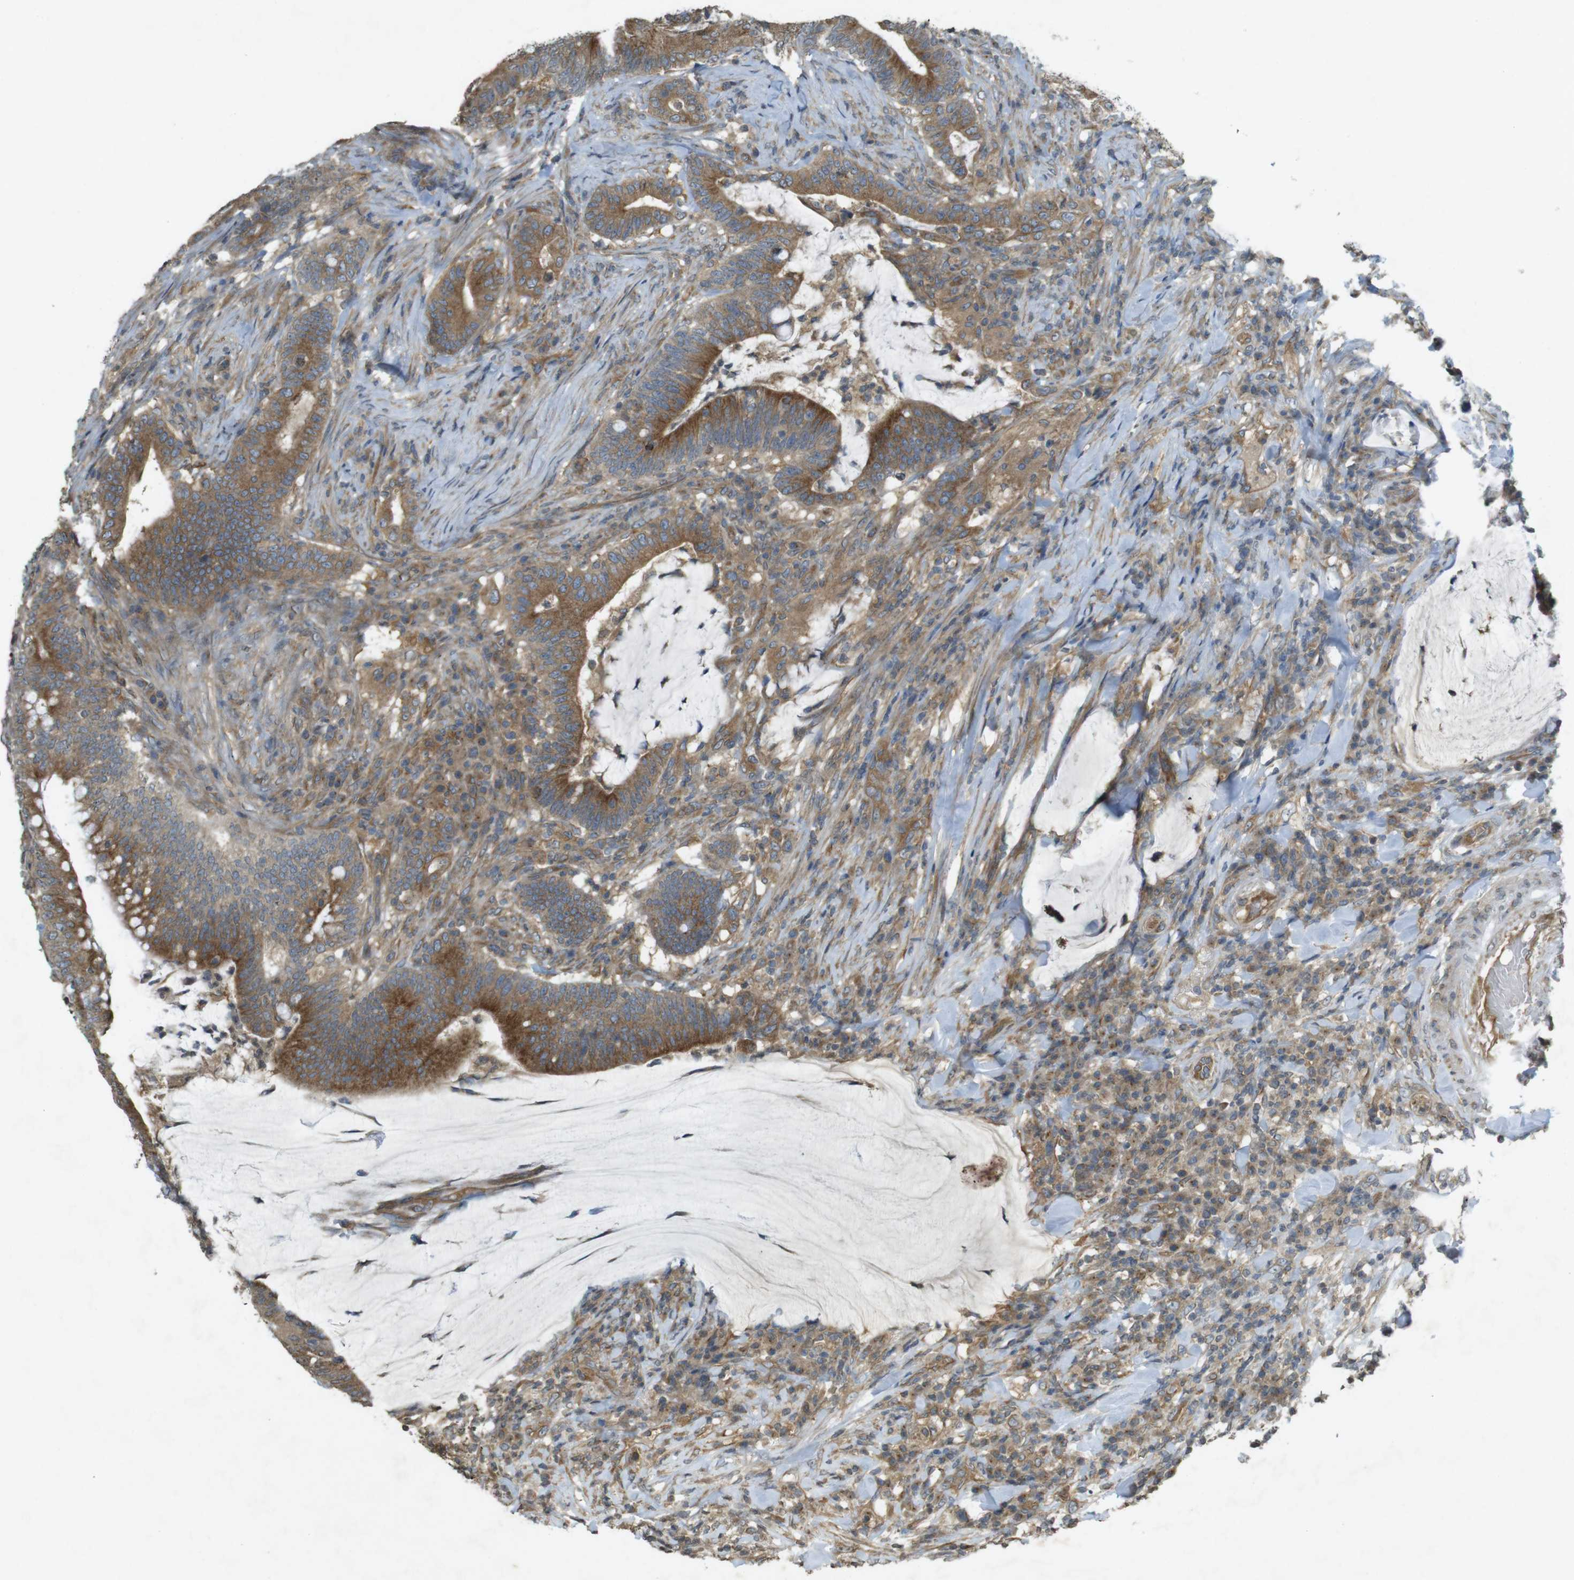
{"staining": {"intensity": "moderate", "quantity": ">75%", "location": "cytoplasmic/membranous"}, "tissue": "colorectal cancer", "cell_type": "Tumor cells", "image_type": "cancer", "snomed": [{"axis": "morphology", "description": "Normal tissue, NOS"}, {"axis": "morphology", "description": "Adenocarcinoma, NOS"}, {"axis": "topography", "description": "Colon"}], "caption": "An image of human adenocarcinoma (colorectal) stained for a protein displays moderate cytoplasmic/membranous brown staining in tumor cells.", "gene": "KIF5B", "patient": {"sex": "female", "age": 66}}